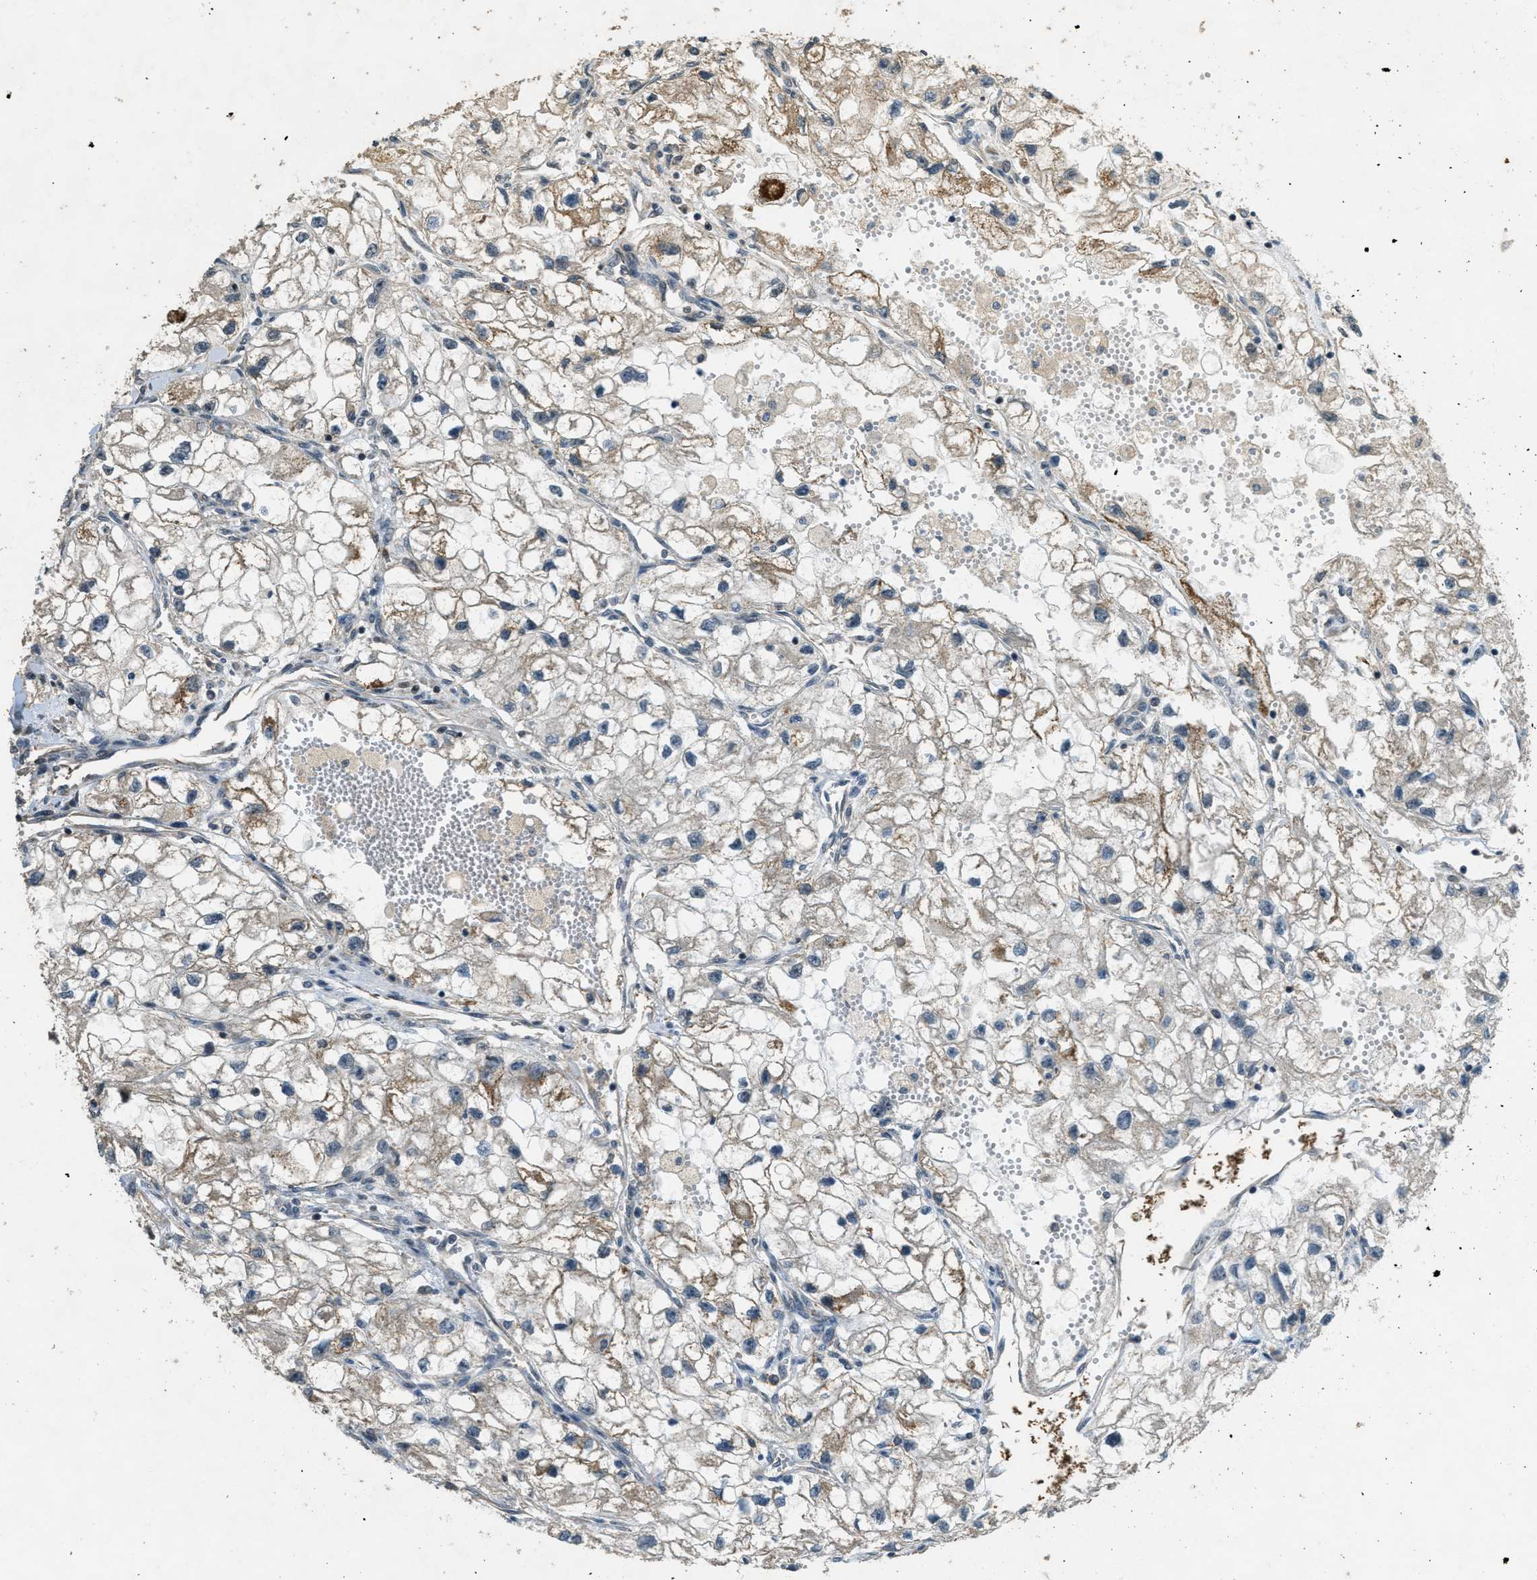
{"staining": {"intensity": "negative", "quantity": "none", "location": "none"}, "tissue": "renal cancer", "cell_type": "Tumor cells", "image_type": "cancer", "snomed": [{"axis": "morphology", "description": "Adenocarcinoma, NOS"}, {"axis": "topography", "description": "Kidney"}], "caption": "The IHC photomicrograph has no significant expression in tumor cells of renal cancer (adenocarcinoma) tissue.", "gene": "MED21", "patient": {"sex": "female", "age": 70}}